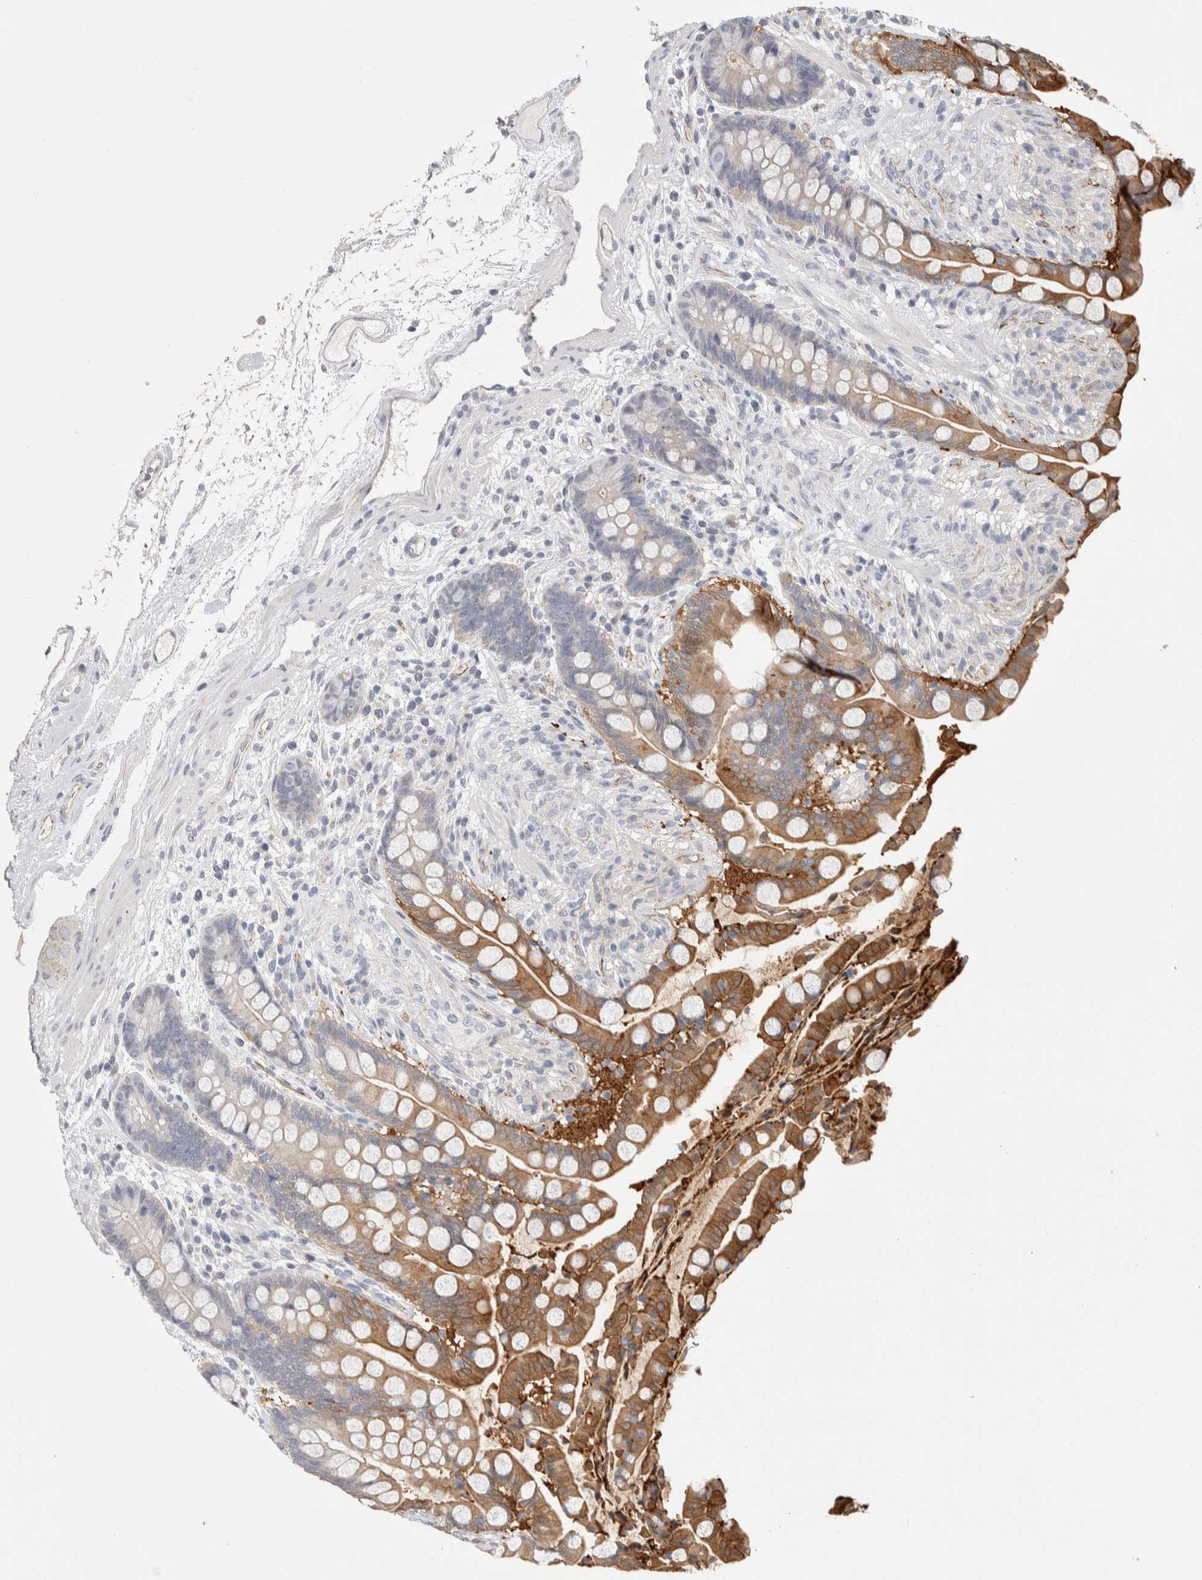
{"staining": {"intensity": "negative", "quantity": "none", "location": "none"}, "tissue": "colon", "cell_type": "Endothelial cells", "image_type": "normal", "snomed": [{"axis": "morphology", "description": "Normal tissue, NOS"}, {"axis": "topography", "description": "Colon"}], "caption": "The IHC micrograph has no significant expression in endothelial cells of colon.", "gene": "ZNF862", "patient": {"sex": "male", "age": 73}}